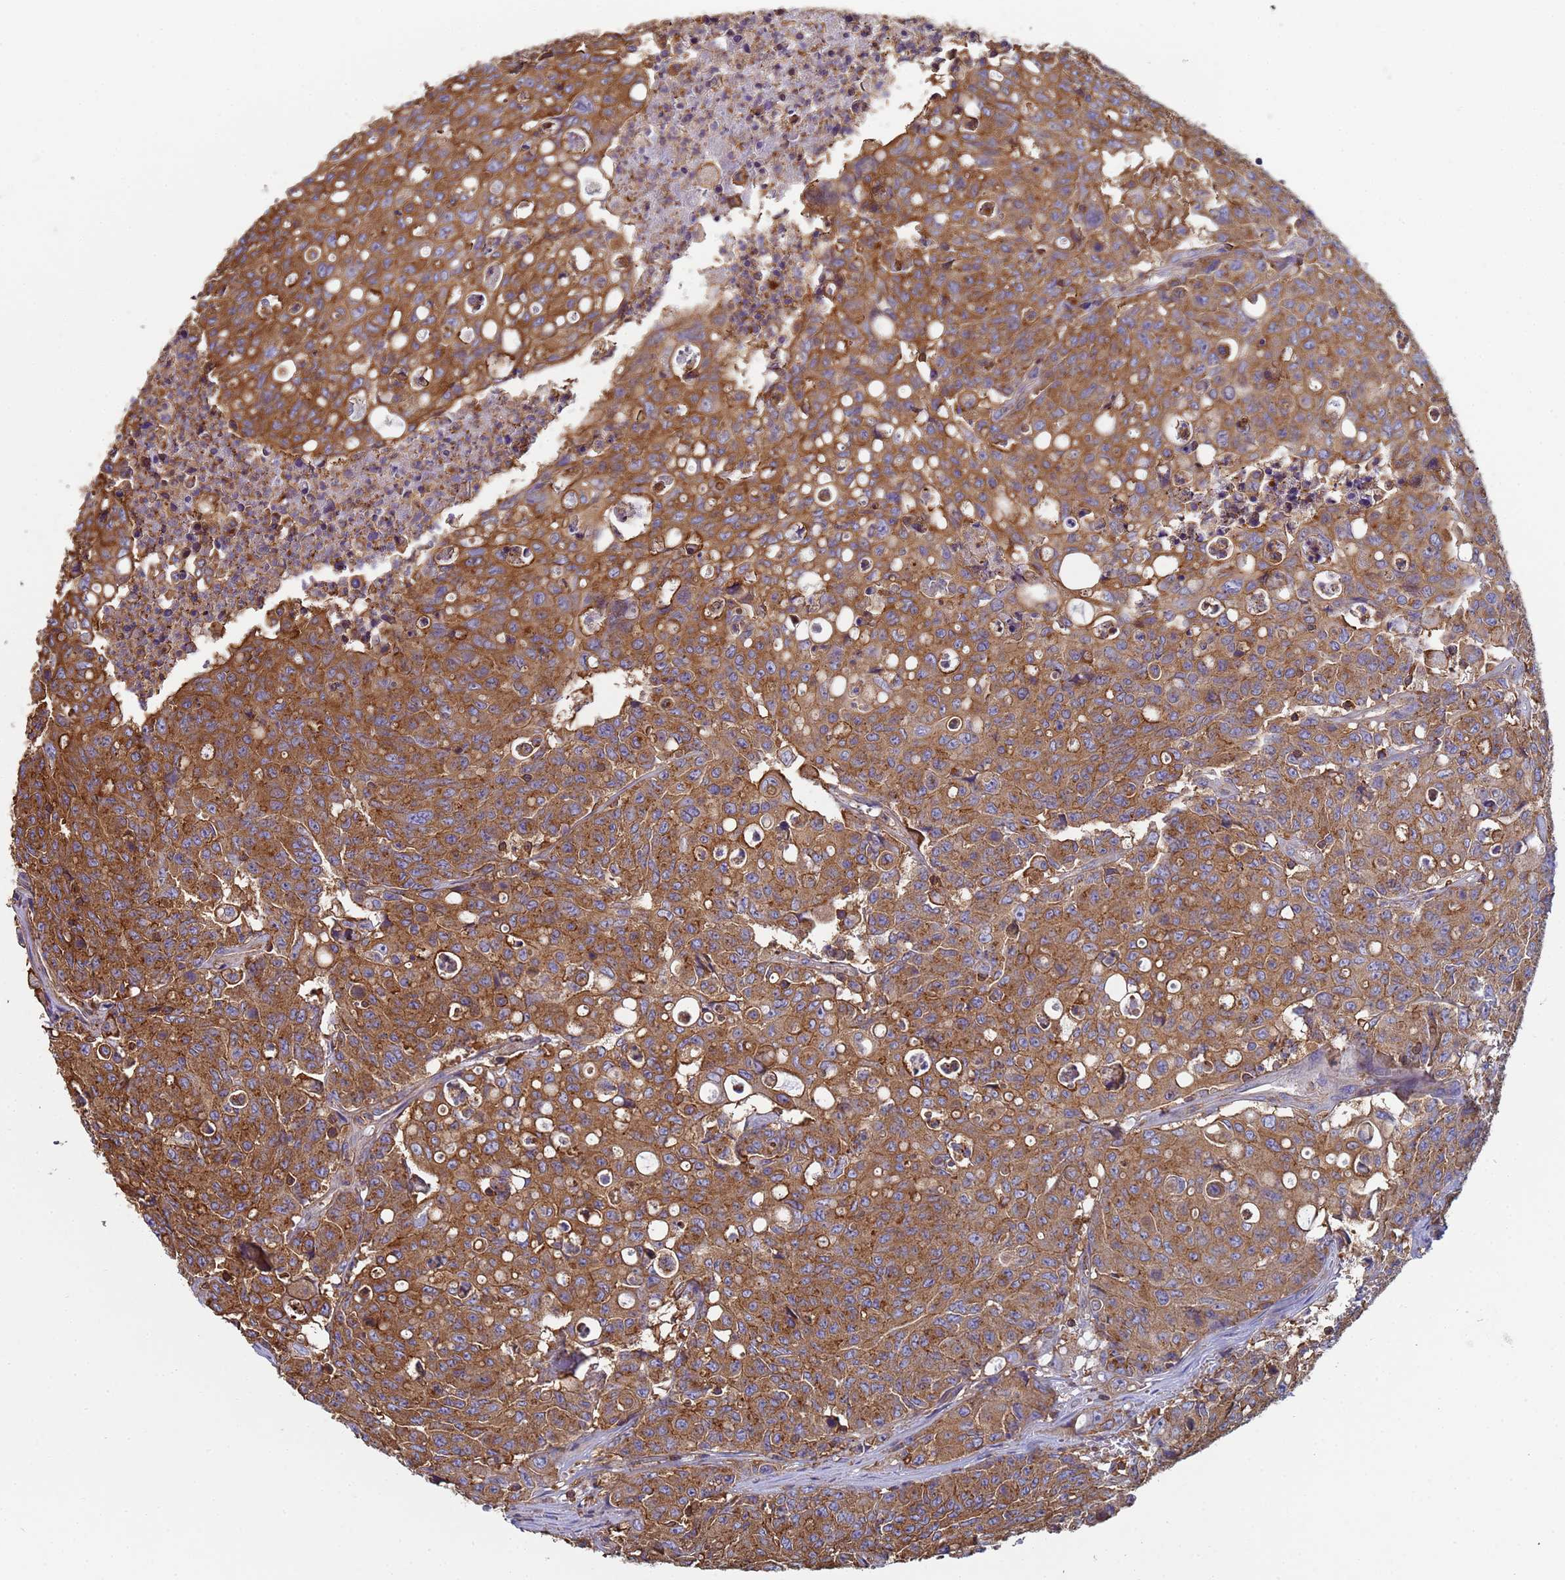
{"staining": {"intensity": "strong", "quantity": ">75%", "location": "cytoplasmic/membranous"}, "tissue": "colorectal cancer", "cell_type": "Tumor cells", "image_type": "cancer", "snomed": [{"axis": "morphology", "description": "Adenocarcinoma, NOS"}, {"axis": "topography", "description": "Colon"}], "caption": "Tumor cells show high levels of strong cytoplasmic/membranous expression in about >75% of cells in colorectal adenocarcinoma.", "gene": "ZNG1B", "patient": {"sex": "male", "age": 51}}